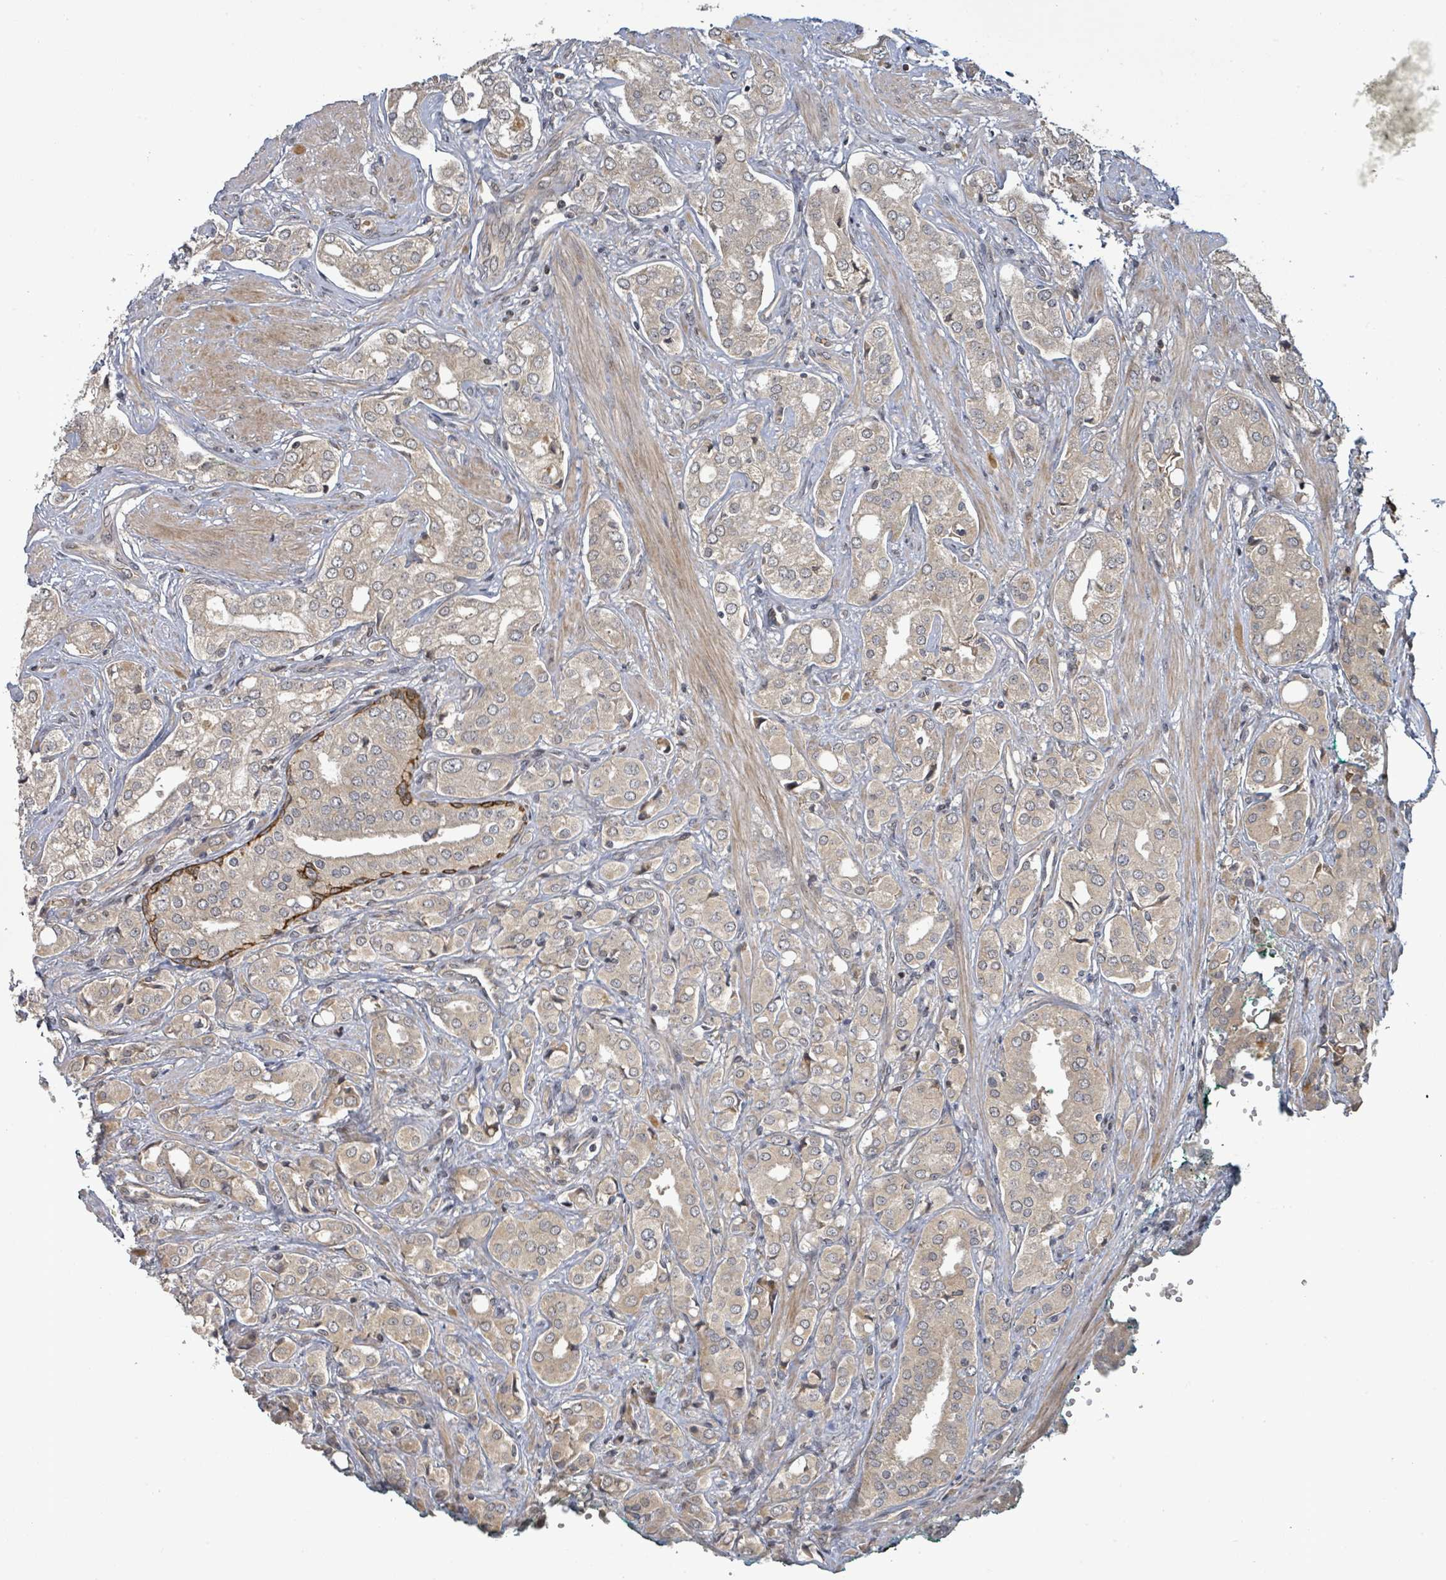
{"staining": {"intensity": "weak", "quantity": "25%-75%", "location": "cytoplasmic/membranous"}, "tissue": "prostate cancer", "cell_type": "Tumor cells", "image_type": "cancer", "snomed": [{"axis": "morphology", "description": "Adenocarcinoma, High grade"}, {"axis": "topography", "description": "Prostate"}], "caption": "Tumor cells demonstrate low levels of weak cytoplasmic/membranous expression in about 25%-75% of cells in prostate high-grade adenocarcinoma.", "gene": "ITGA11", "patient": {"sex": "male", "age": 71}}